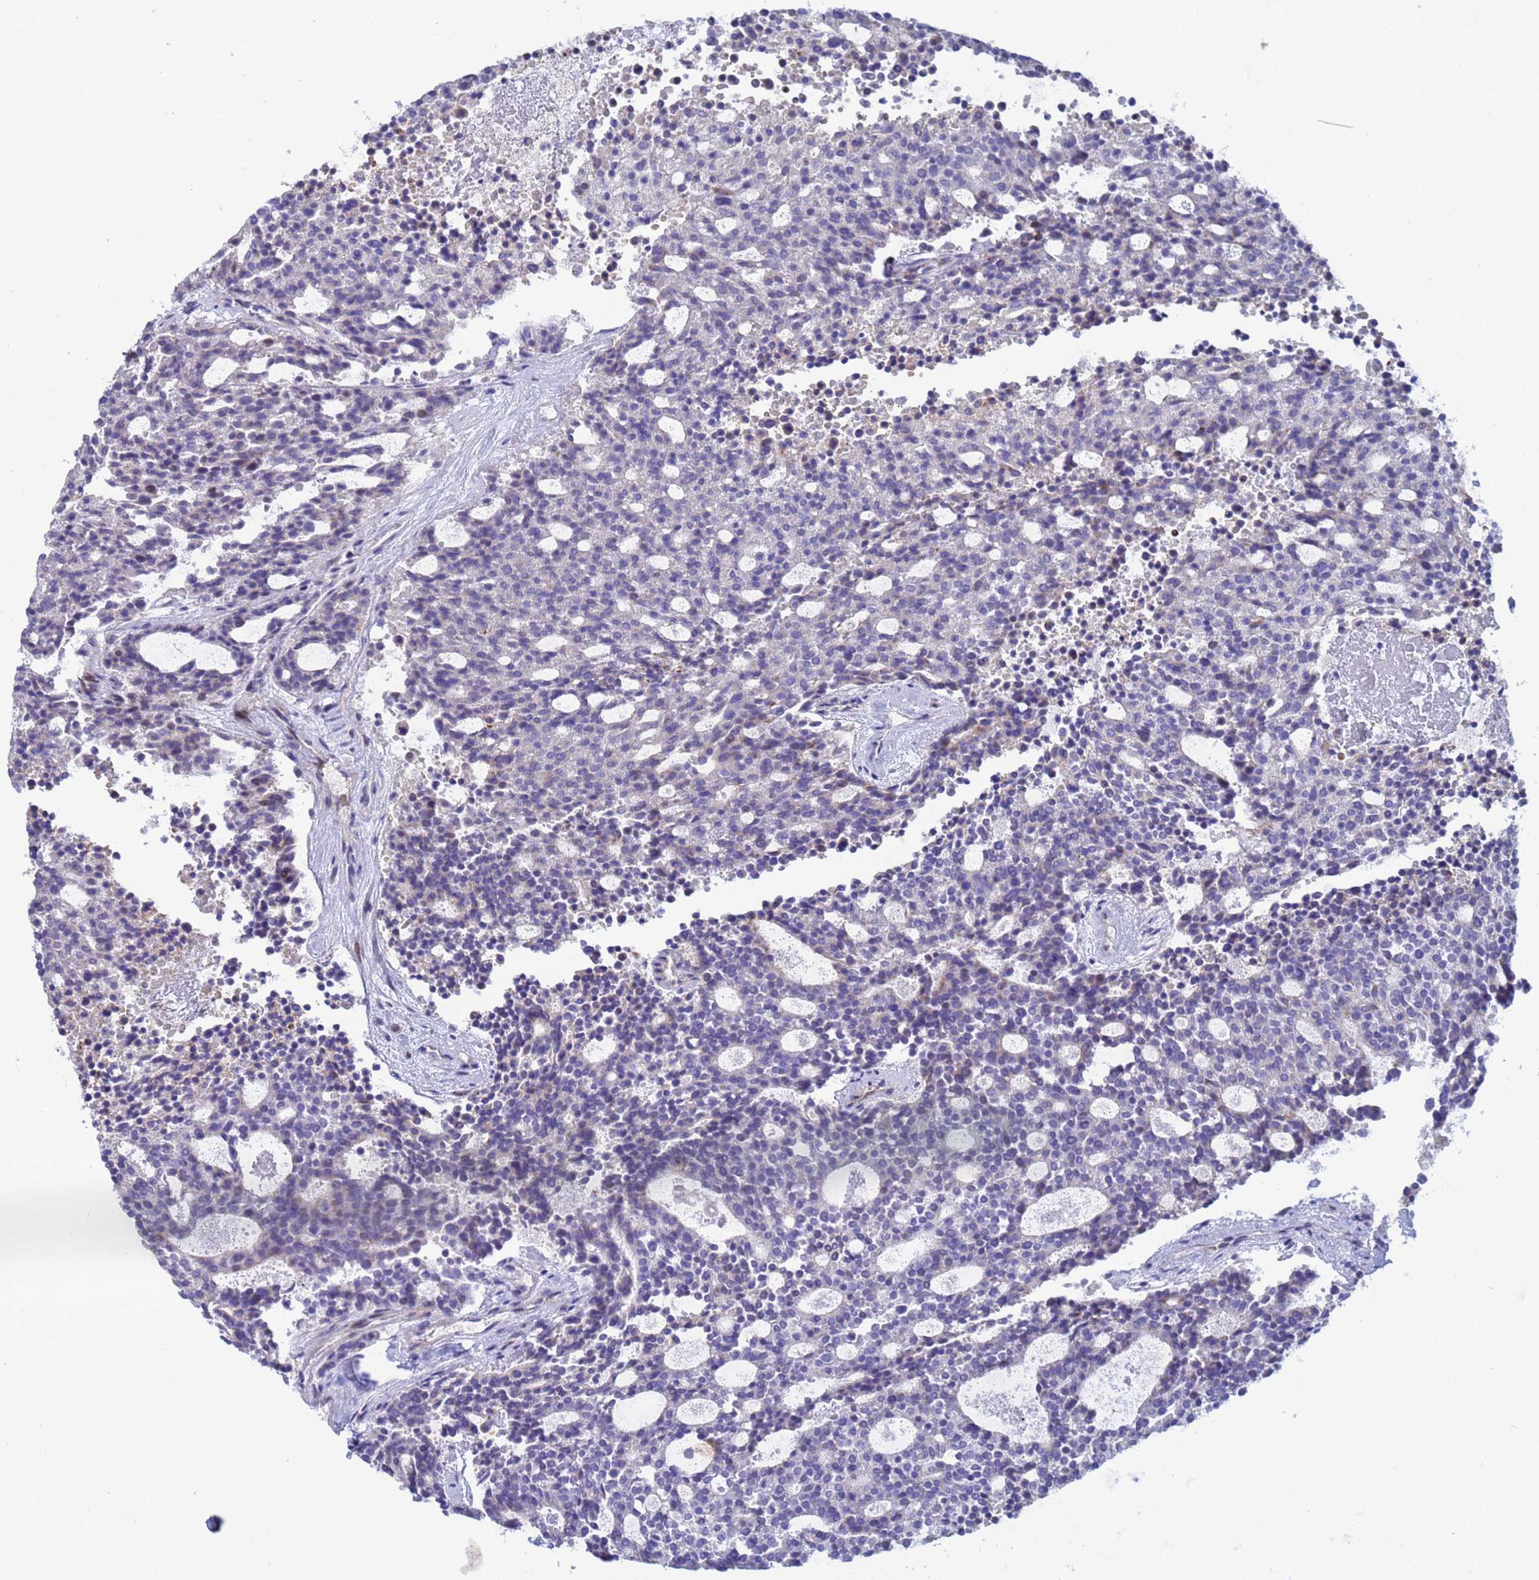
{"staining": {"intensity": "negative", "quantity": "none", "location": "none"}, "tissue": "carcinoid", "cell_type": "Tumor cells", "image_type": "cancer", "snomed": [{"axis": "morphology", "description": "Carcinoid, malignant, NOS"}, {"axis": "topography", "description": "Pancreas"}], "caption": "Immunohistochemical staining of human carcinoid reveals no significant positivity in tumor cells.", "gene": "PPP6R1", "patient": {"sex": "female", "age": 54}}